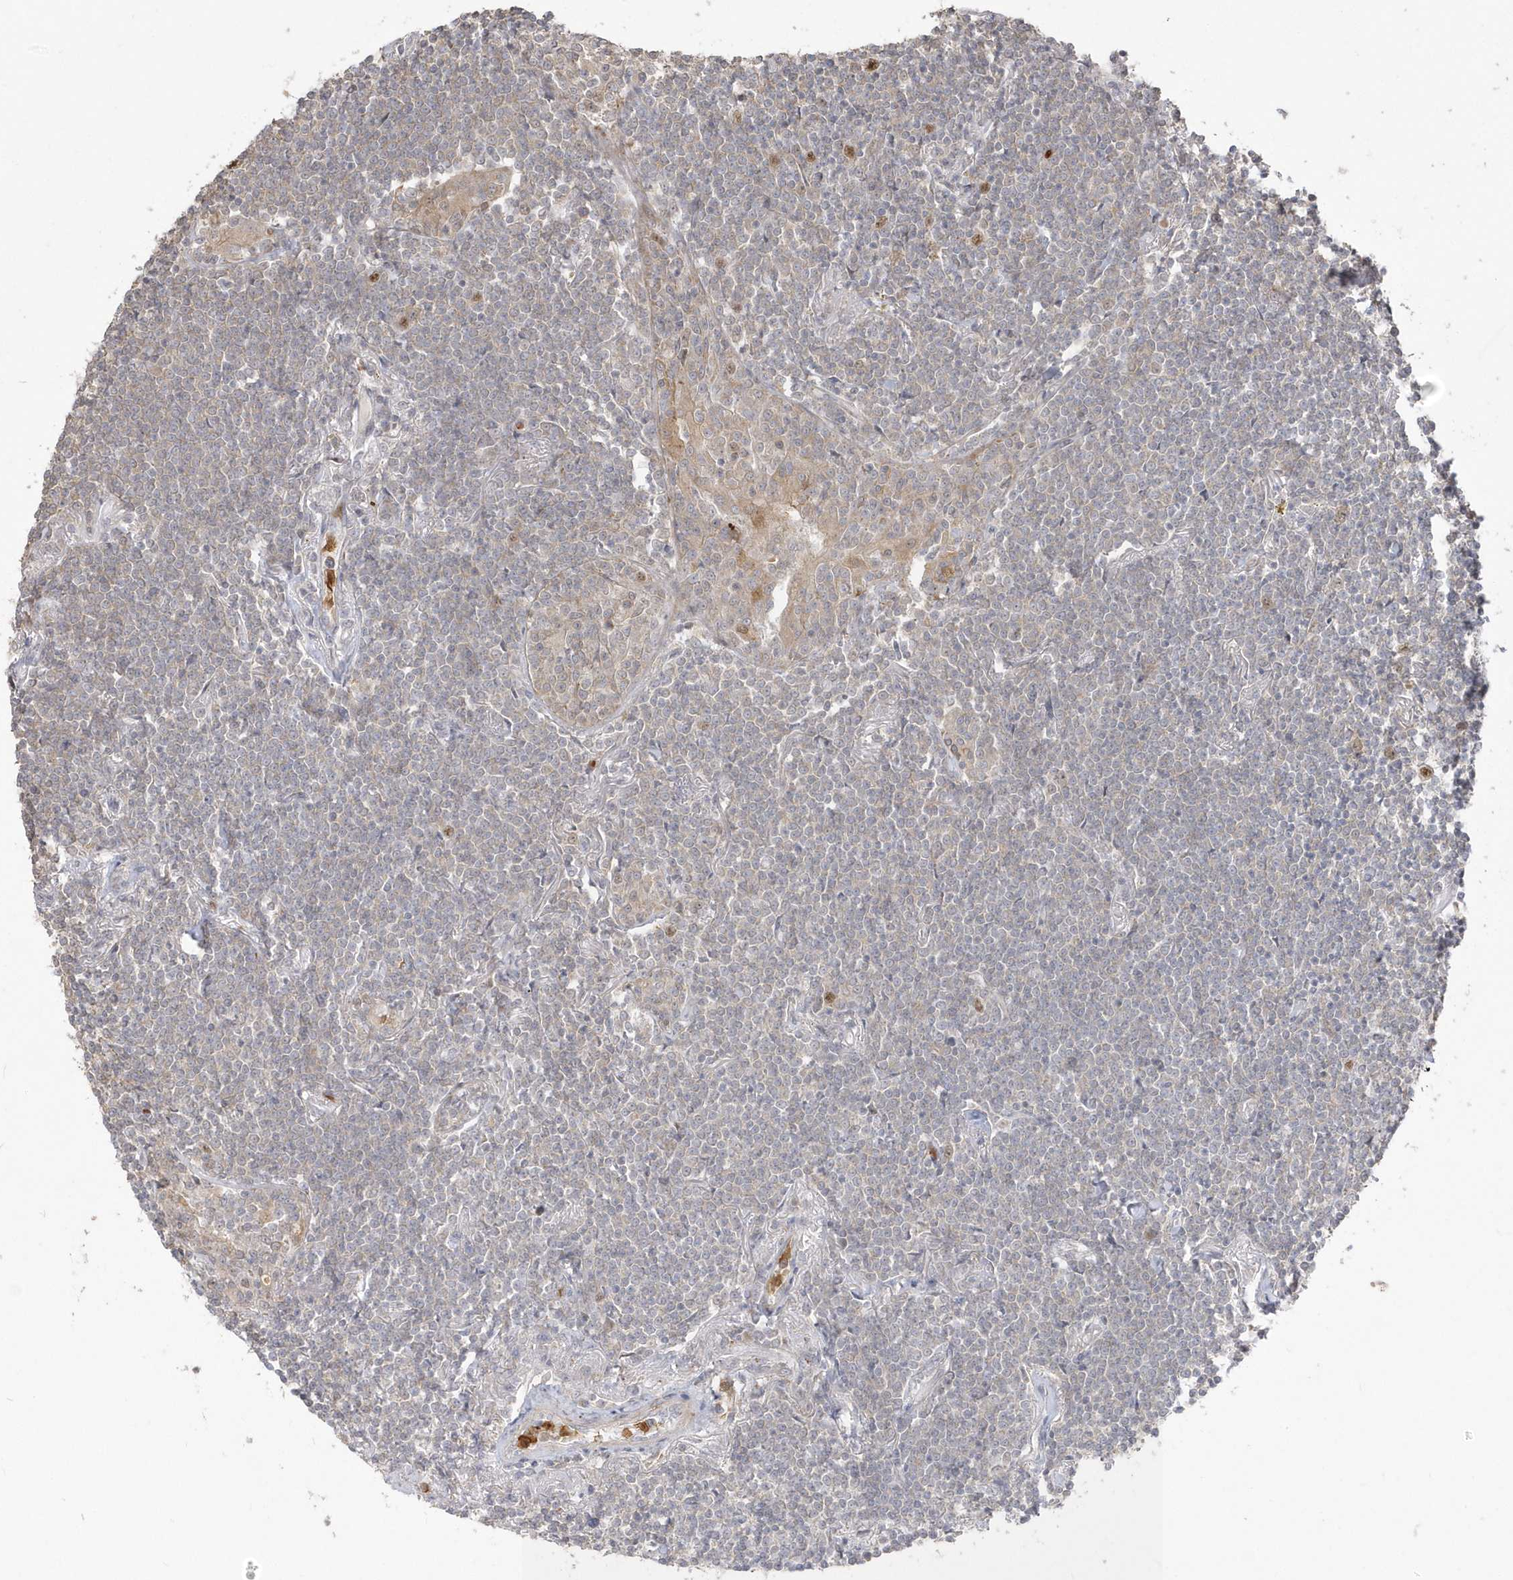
{"staining": {"intensity": "negative", "quantity": "none", "location": "none"}, "tissue": "lymphoma", "cell_type": "Tumor cells", "image_type": "cancer", "snomed": [{"axis": "morphology", "description": "Malignant lymphoma, non-Hodgkin's type, Low grade"}, {"axis": "topography", "description": "Lung"}], "caption": "The histopathology image displays no staining of tumor cells in malignant lymphoma, non-Hodgkin's type (low-grade). (Immunohistochemistry, brightfield microscopy, high magnification).", "gene": "NAF1", "patient": {"sex": "female", "age": 71}}